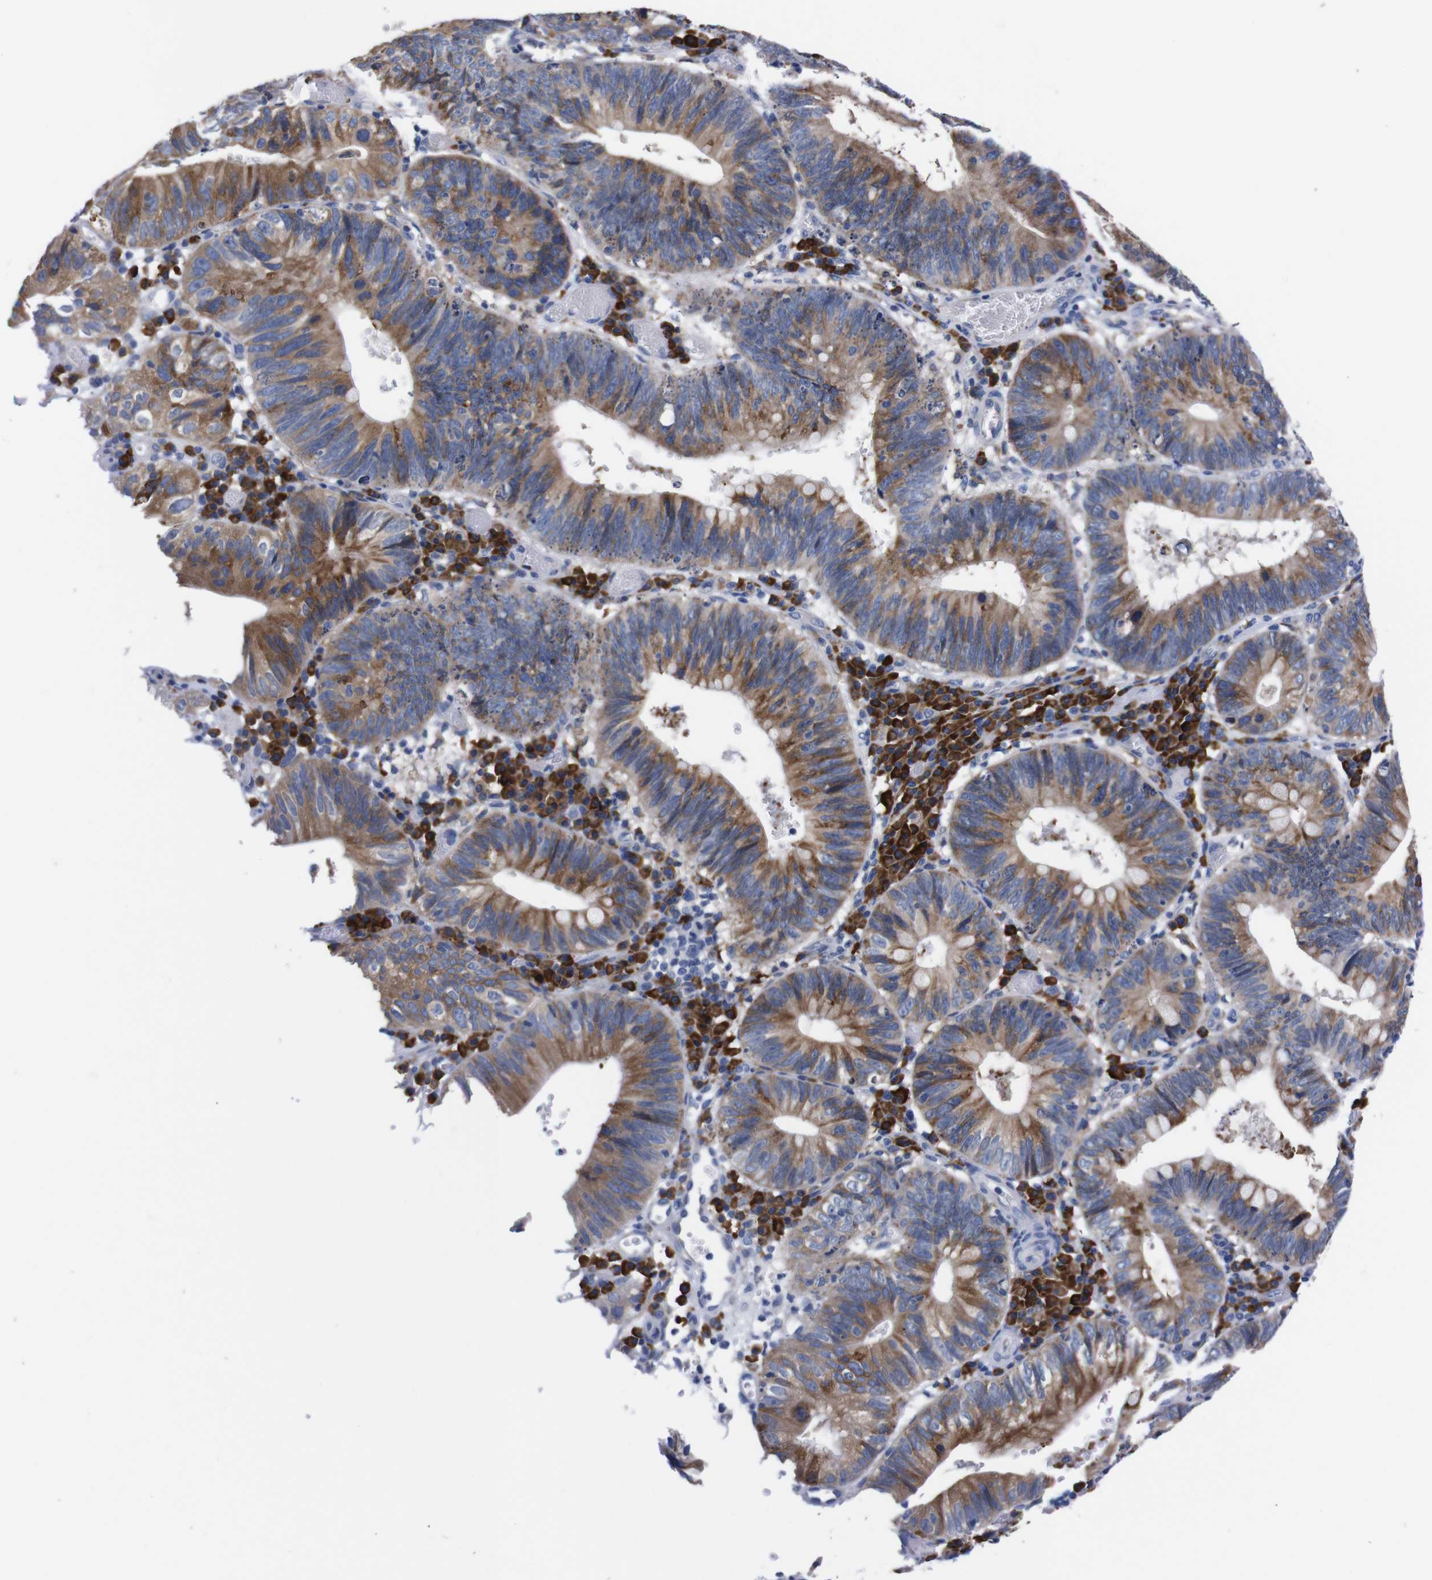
{"staining": {"intensity": "moderate", "quantity": "25%-75%", "location": "cytoplasmic/membranous"}, "tissue": "stomach cancer", "cell_type": "Tumor cells", "image_type": "cancer", "snomed": [{"axis": "morphology", "description": "Adenocarcinoma, NOS"}, {"axis": "topography", "description": "Stomach"}], "caption": "DAB (3,3'-diaminobenzidine) immunohistochemical staining of stomach cancer demonstrates moderate cytoplasmic/membranous protein staining in about 25%-75% of tumor cells.", "gene": "NEBL", "patient": {"sex": "male", "age": 59}}